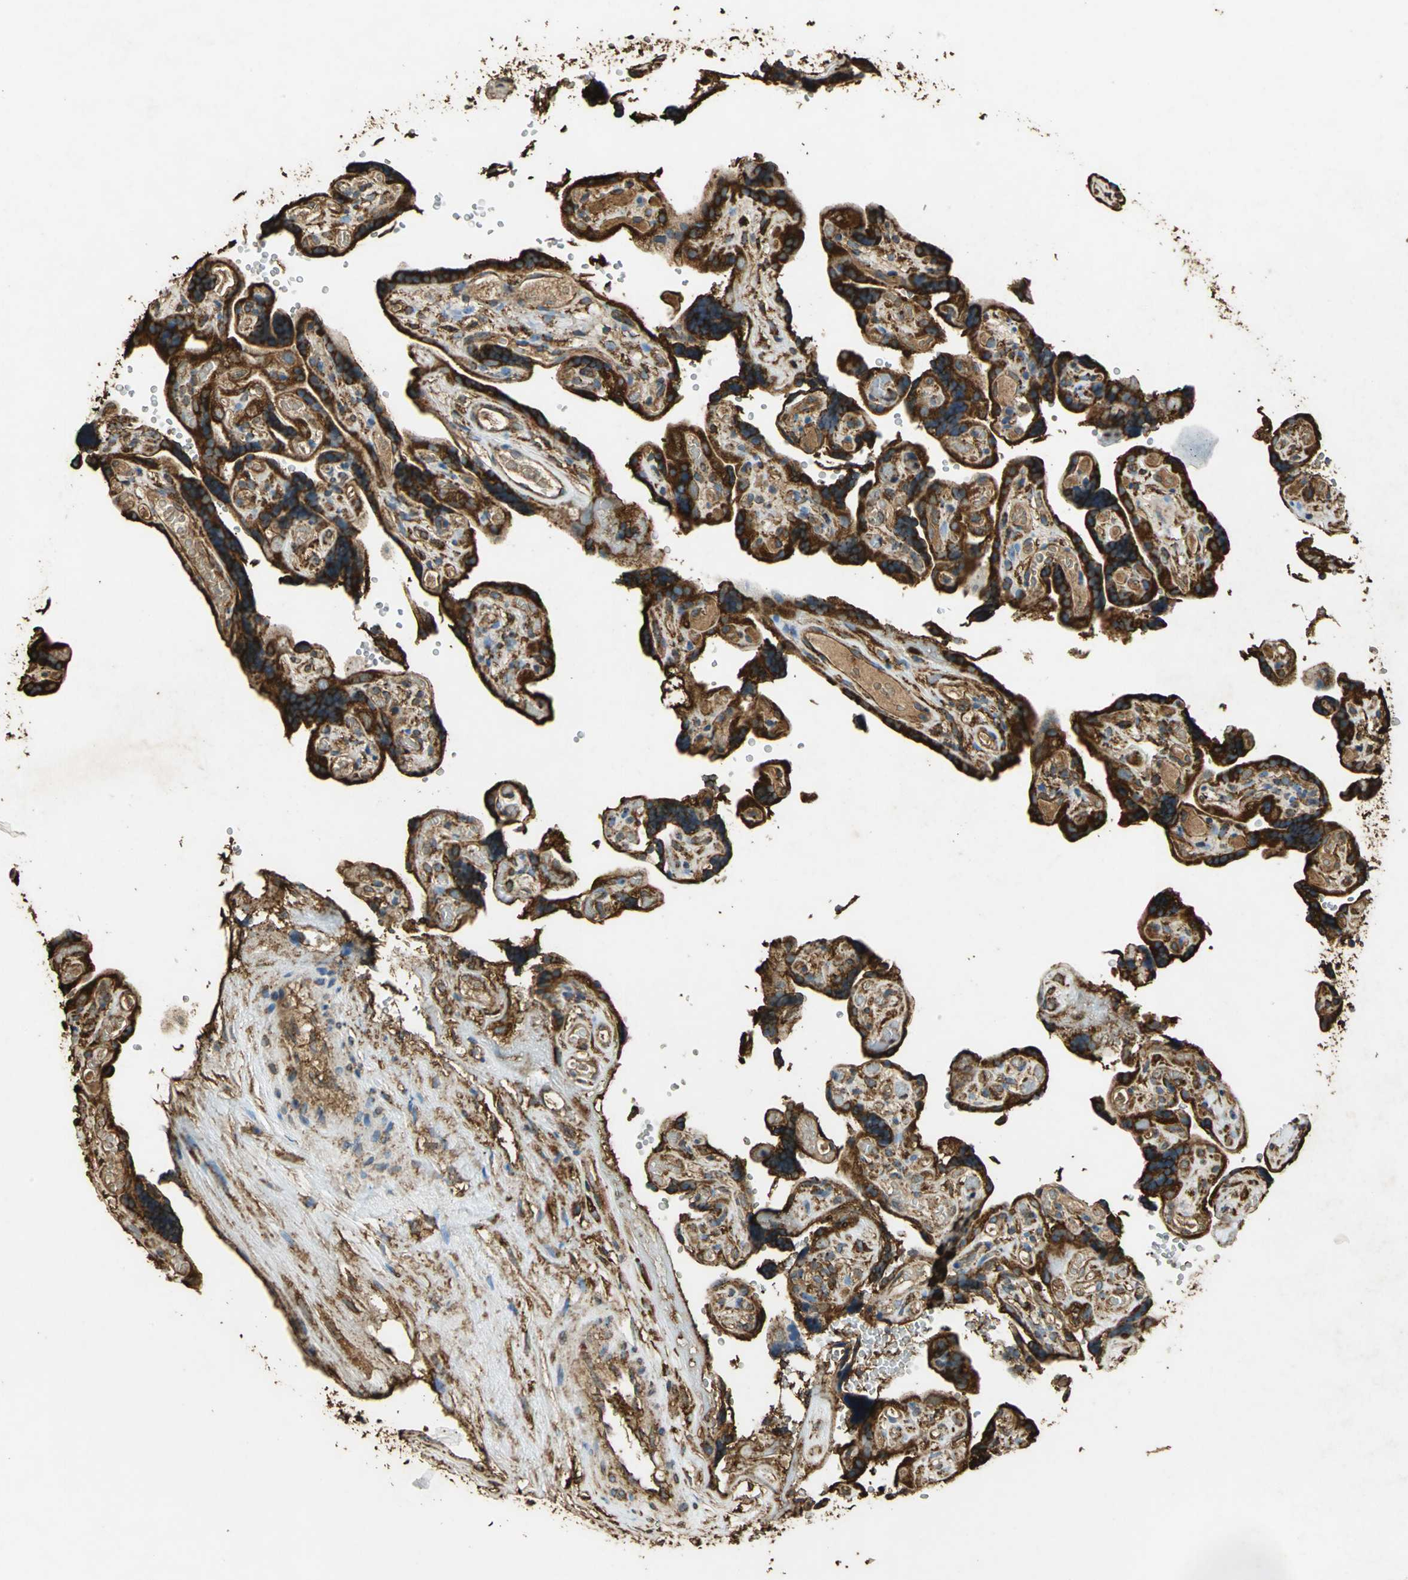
{"staining": {"intensity": "strong", "quantity": ">75%", "location": "cytoplasmic/membranous"}, "tissue": "placenta", "cell_type": "Decidual cells", "image_type": "normal", "snomed": [{"axis": "morphology", "description": "Normal tissue, NOS"}, {"axis": "topography", "description": "Placenta"}], "caption": "Immunohistochemistry (IHC) staining of benign placenta, which shows high levels of strong cytoplasmic/membranous expression in about >75% of decidual cells indicating strong cytoplasmic/membranous protein staining. The staining was performed using DAB (3,3'-diaminobenzidine) (brown) for protein detection and nuclei were counterstained in hematoxylin (blue).", "gene": "HSP90B1", "patient": {"sex": "female", "age": 30}}